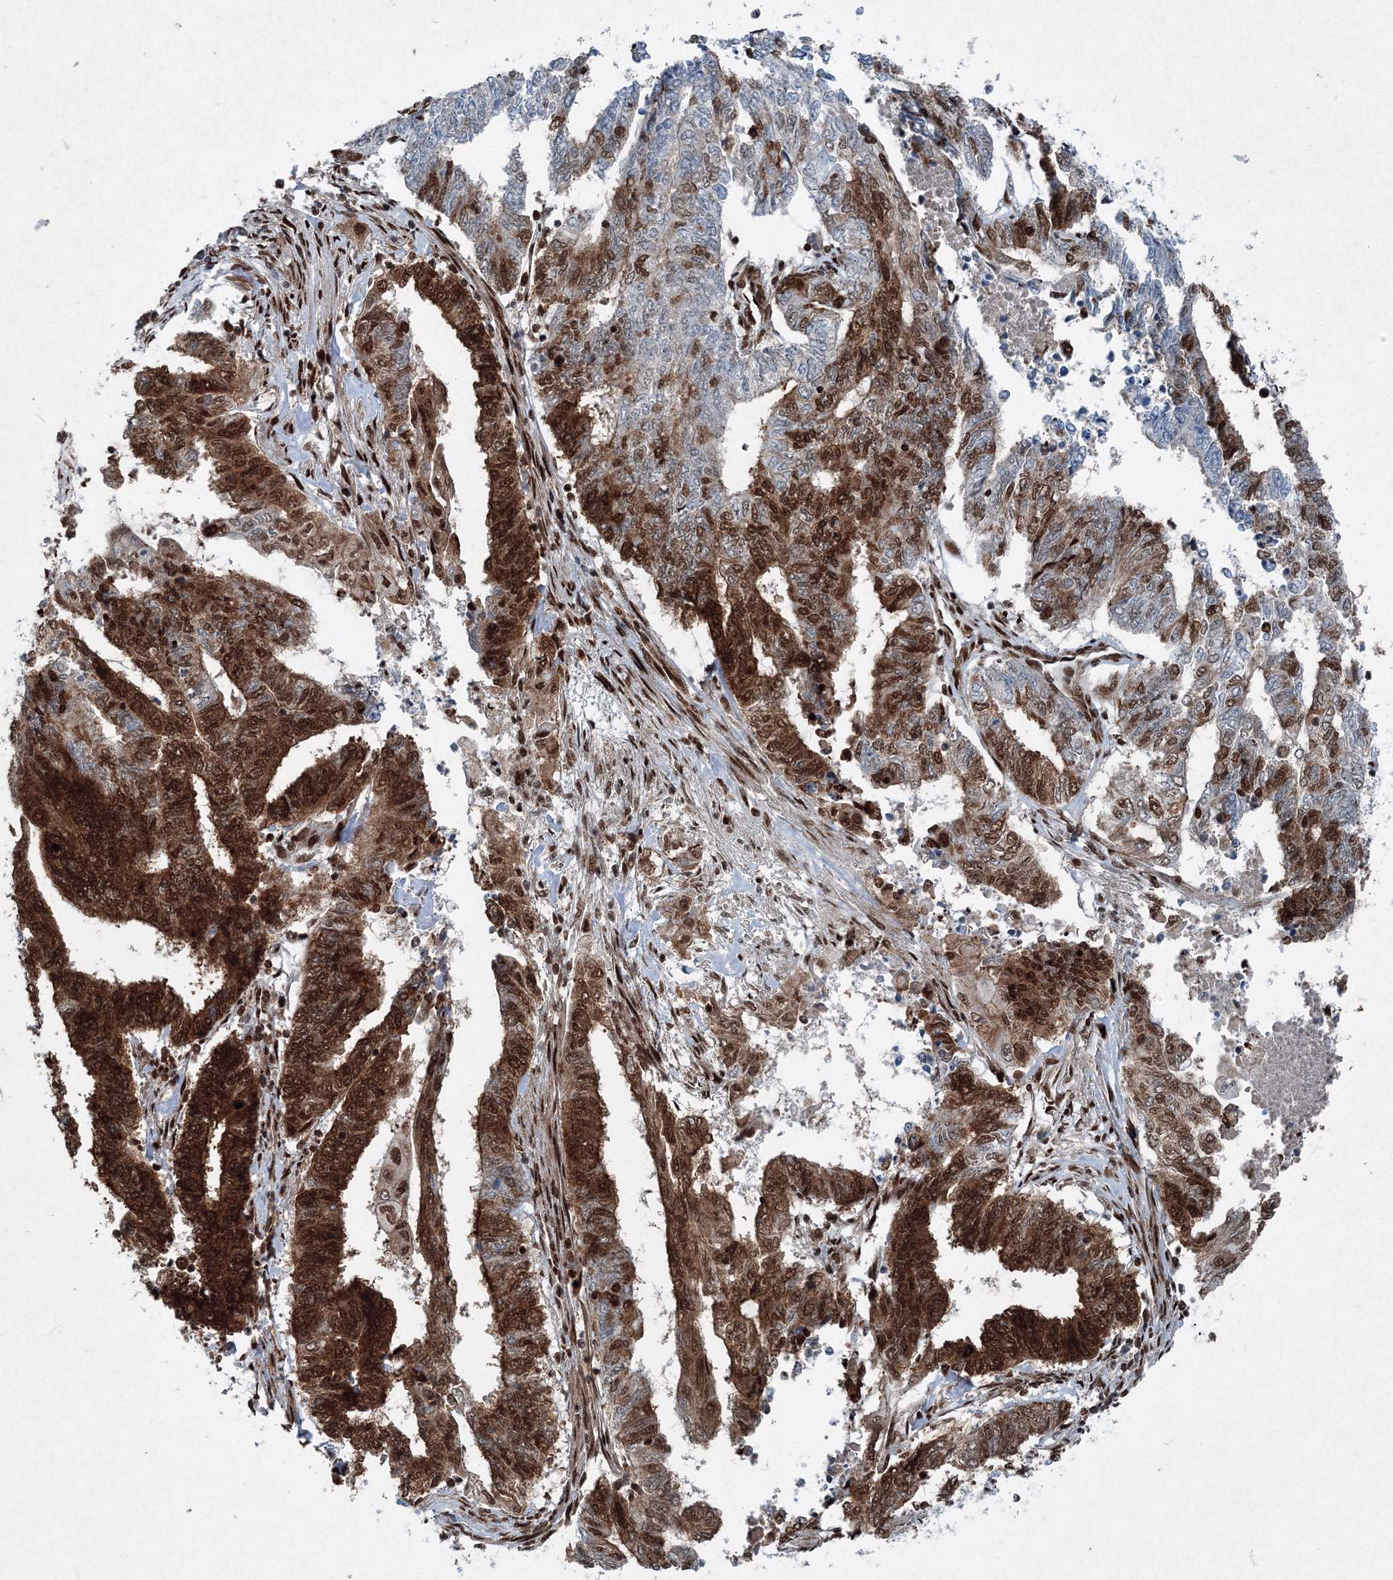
{"staining": {"intensity": "strong", "quantity": "25%-75%", "location": "cytoplasmic/membranous,nuclear"}, "tissue": "endometrial cancer", "cell_type": "Tumor cells", "image_type": "cancer", "snomed": [{"axis": "morphology", "description": "Adenocarcinoma, NOS"}, {"axis": "topography", "description": "Uterus"}, {"axis": "topography", "description": "Endometrium"}], "caption": "Immunohistochemistry (IHC) (DAB) staining of endometrial cancer displays strong cytoplasmic/membranous and nuclear protein staining in approximately 25%-75% of tumor cells.", "gene": "SNRPC", "patient": {"sex": "female", "age": 70}}